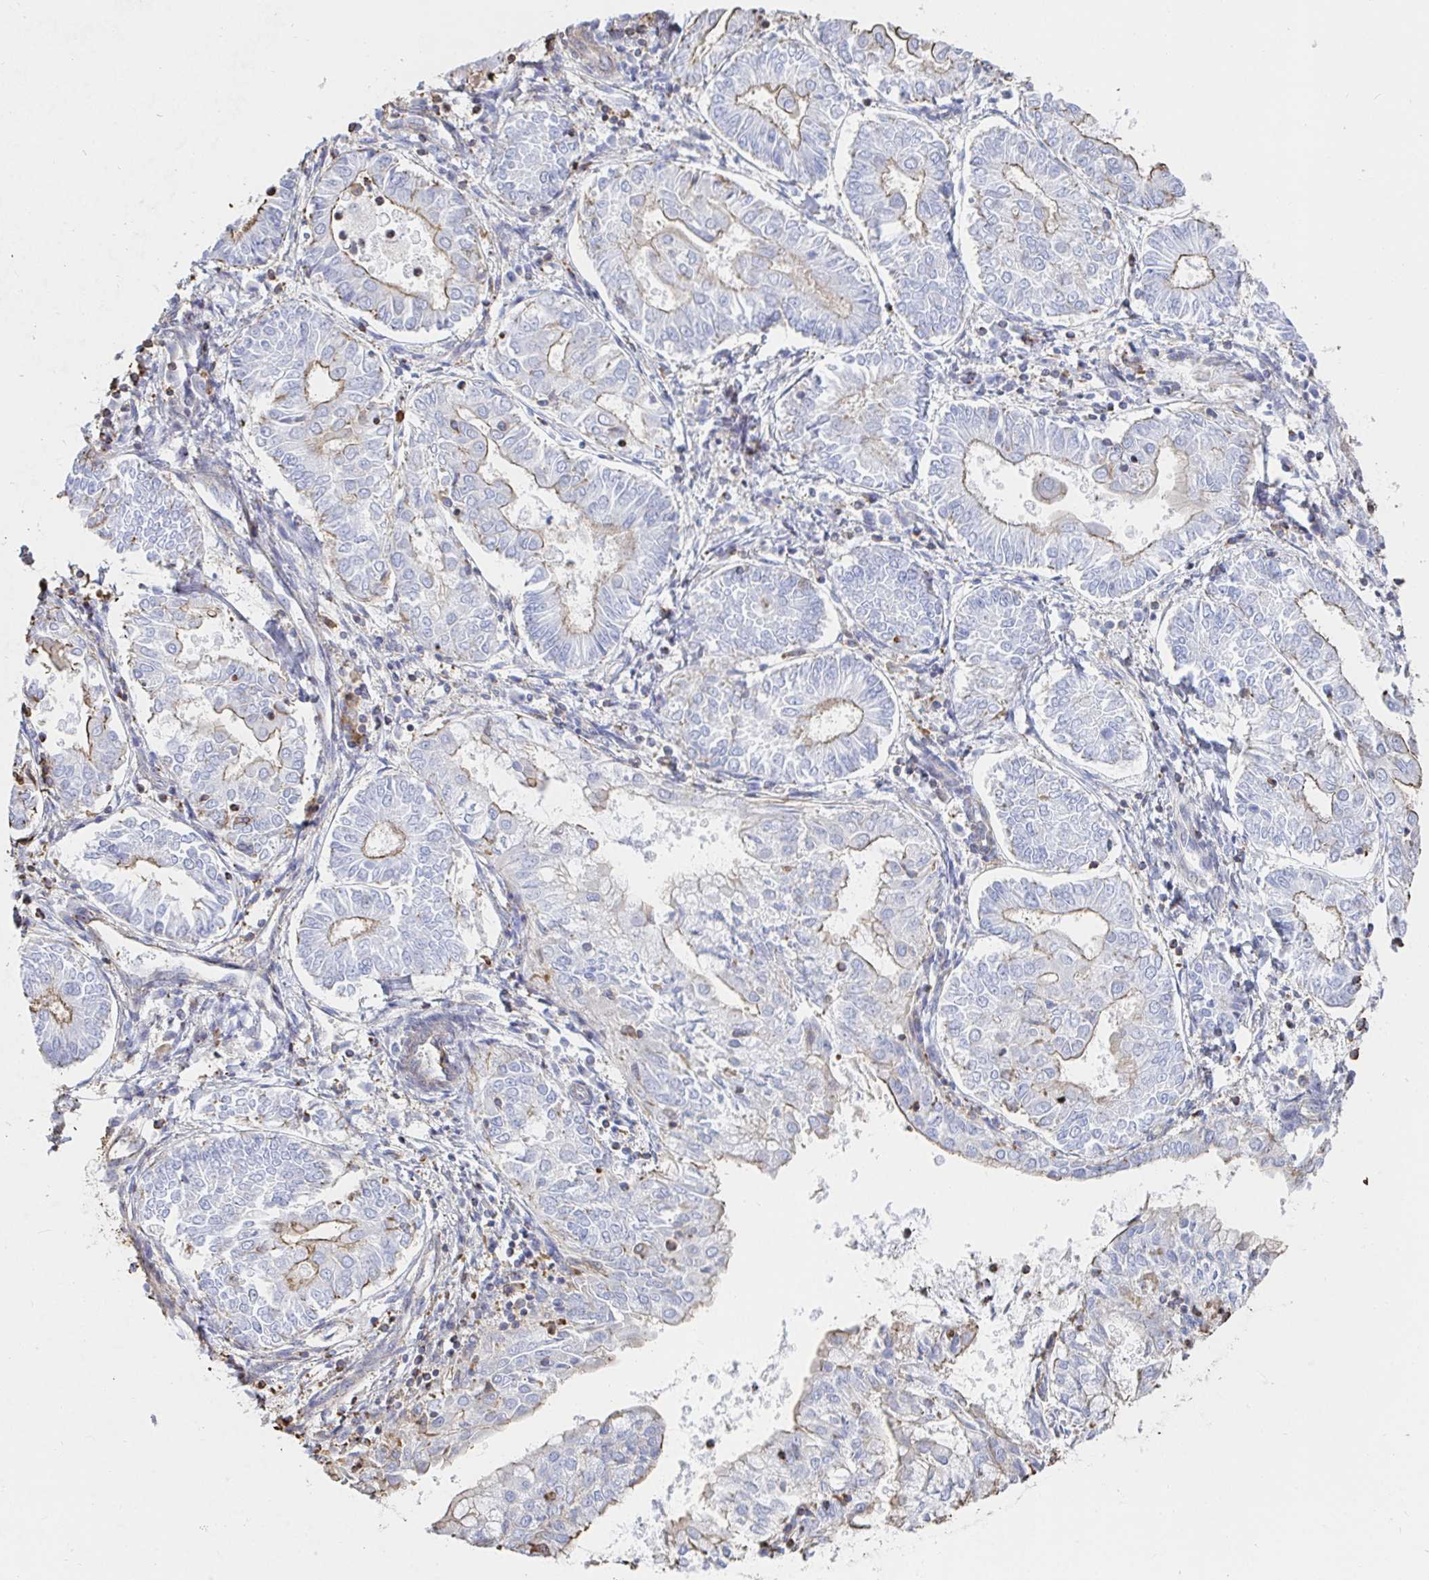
{"staining": {"intensity": "weak", "quantity": "<25%", "location": "cytoplasmic/membranous"}, "tissue": "endometrial cancer", "cell_type": "Tumor cells", "image_type": "cancer", "snomed": [{"axis": "morphology", "description": "Adenocarcinoma, NOS"}, {"axis": "topography", "description": "Endometrium"}], "caption": "Immunohistochemistry (IHC) image of neoplastic tissue: human adenocarcinoma (endometrial) stained with DAB (3,3'-diaminobenzidine) demonstrates no significant protein staining in tumor cells.", "gene": "PTPN14", "patient": {"sex": "female", "age": 68}}